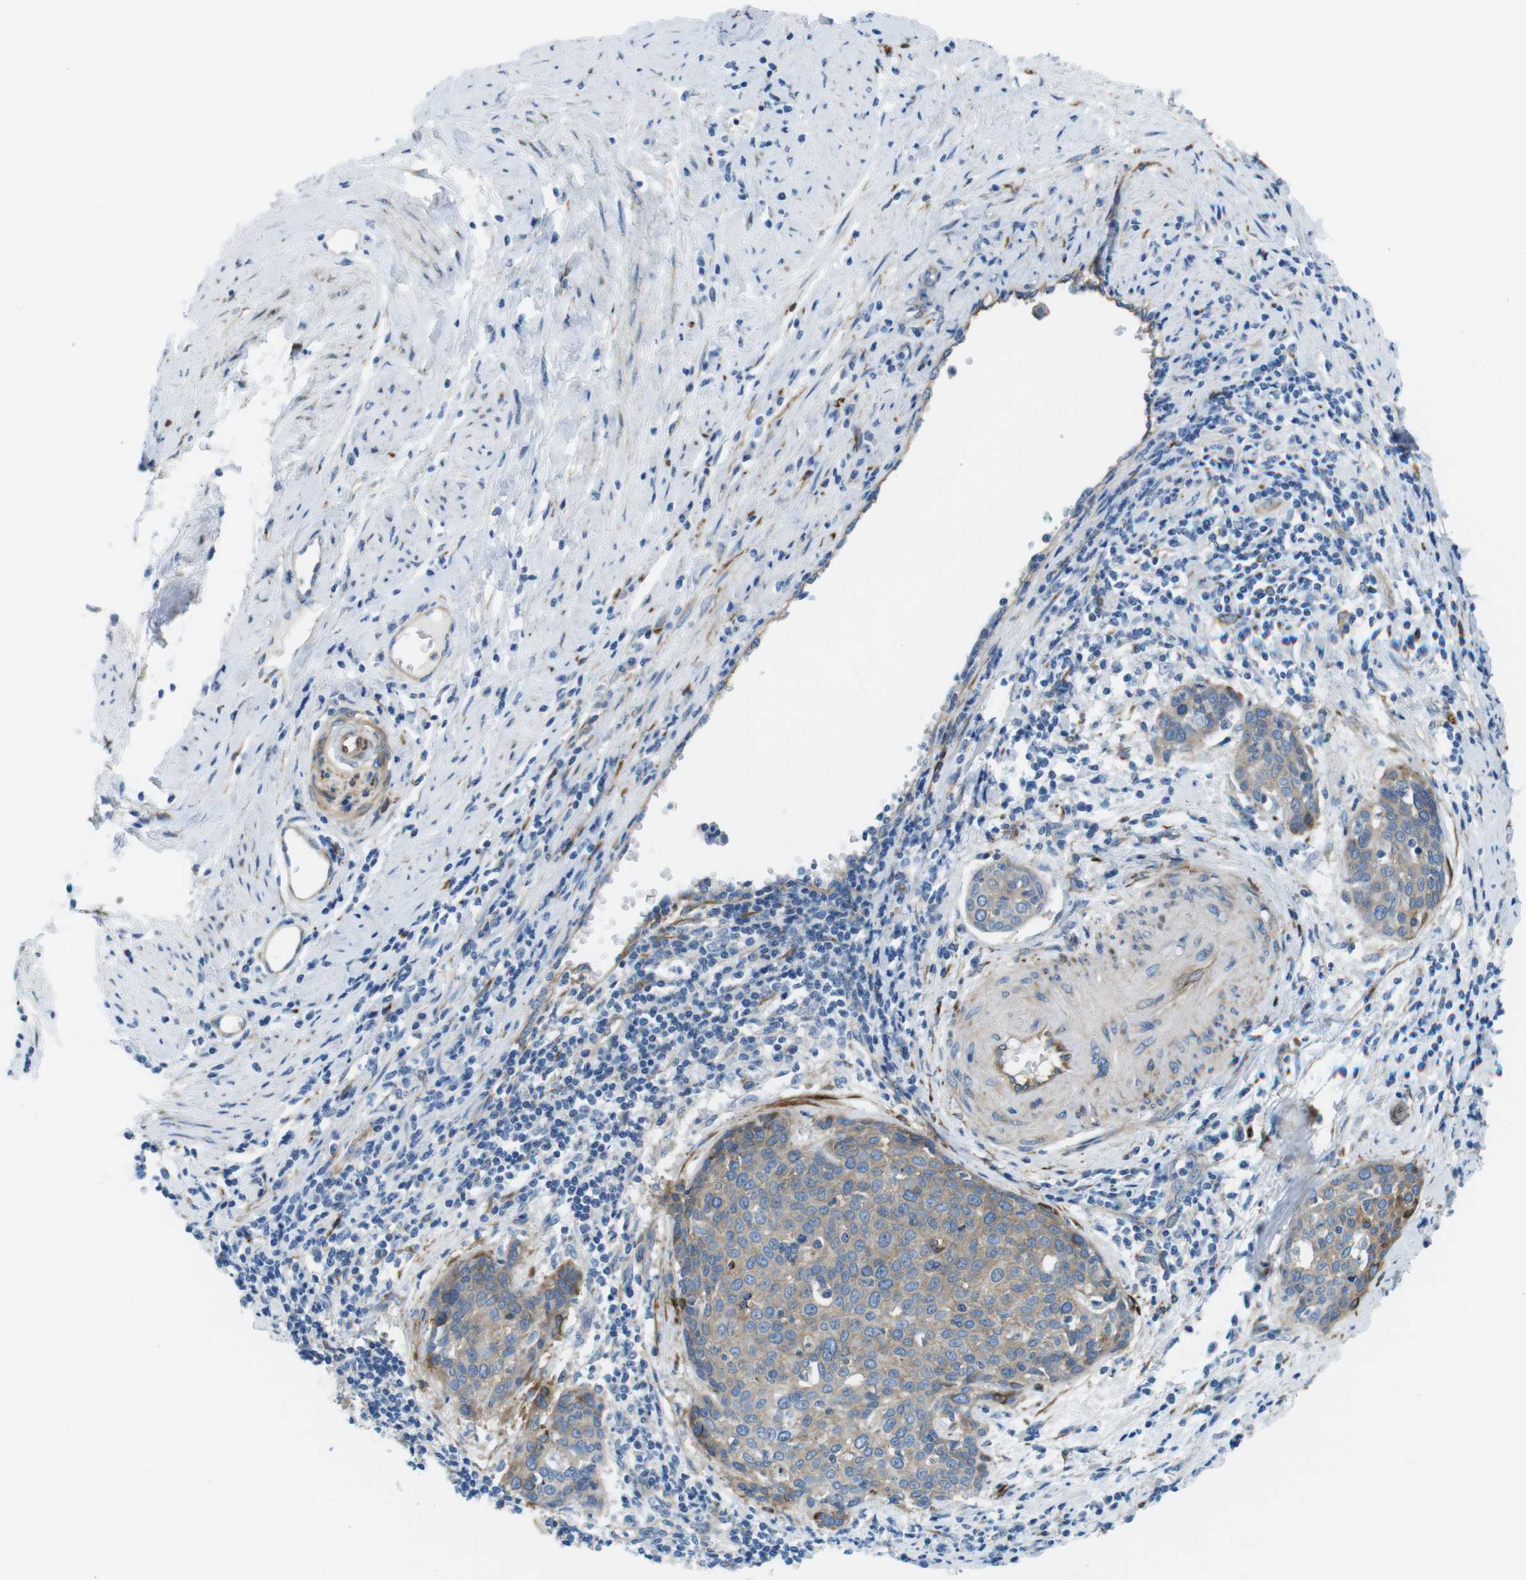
{"staining": {"intensity": "weak", "quantity": ">75%", "location": "cytoplasmic/membranous"}, "tissue": "cervical cancer", "cell_type": "Tumor cells", "image_type": "cancer", "snomed": [{"axis": "morphology", "description": "Squamous cell carcinoma, NOS"}, {"axis": "topography", "description": "Cervix"}], "caption": "Immunohistochemical staining of human cervical cancer demonstrates low levels of weak cytoplasmic/membranous staining in about >75% of tumor cells. The protein of interest is stained brown, and the nuclei are stained in blue (DAB IHC with brightfield microscopy, high magnification).", "gene": "EMP2", "patient": {"sex": "female", "age": 38}}